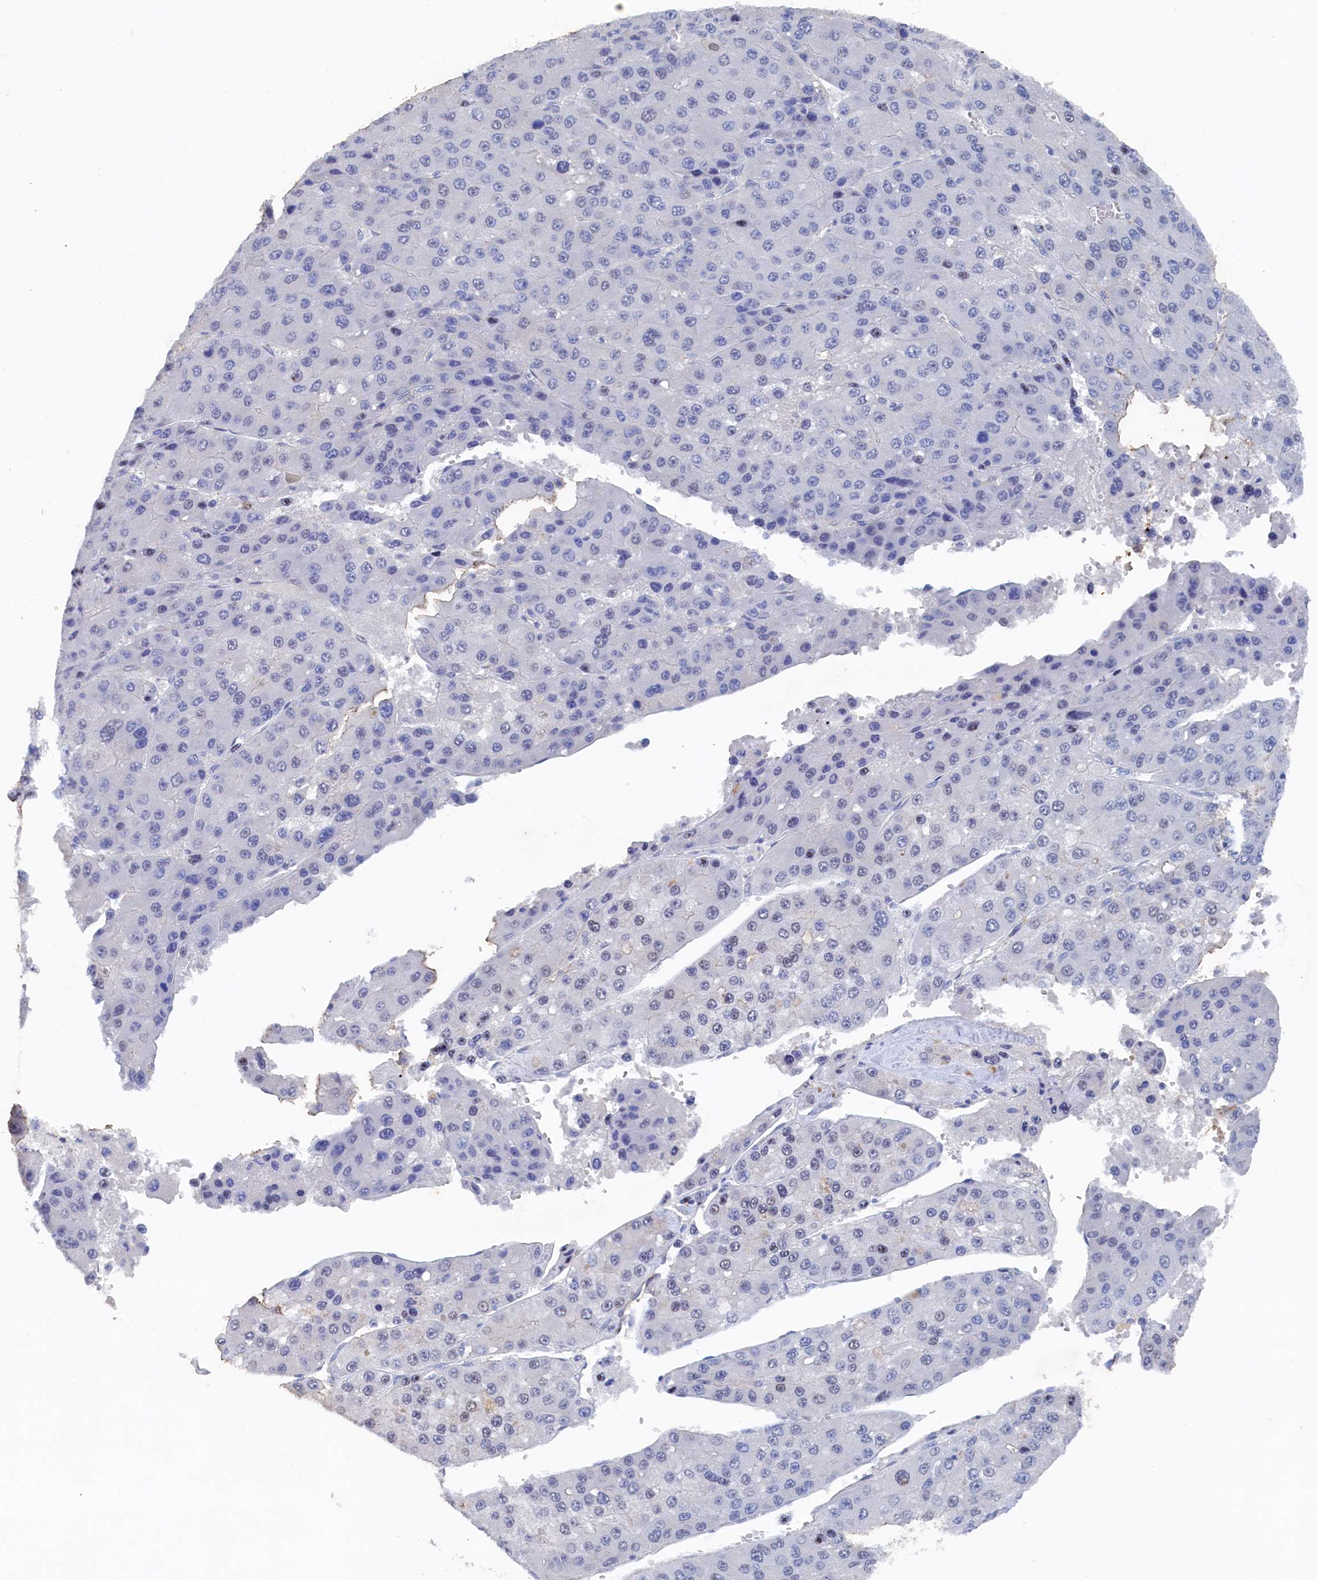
{"staining": {"intensity": "negative", "quantity": "none", "location": "none"}, "tissue": "liver cancer", "cell_type": "Tumor cells", "image_type": "cancer", "snomed": [{"axis": "morphology", "description": "Carcinoma, Hepatocellular, NOS"}, {"axis": "topography", "description": "Liver"}], "caption": "Tumor cells show no significant expression in liver cancer.", "gene": "CBLIF", "patient": {"sex": "female", "age": 73}}